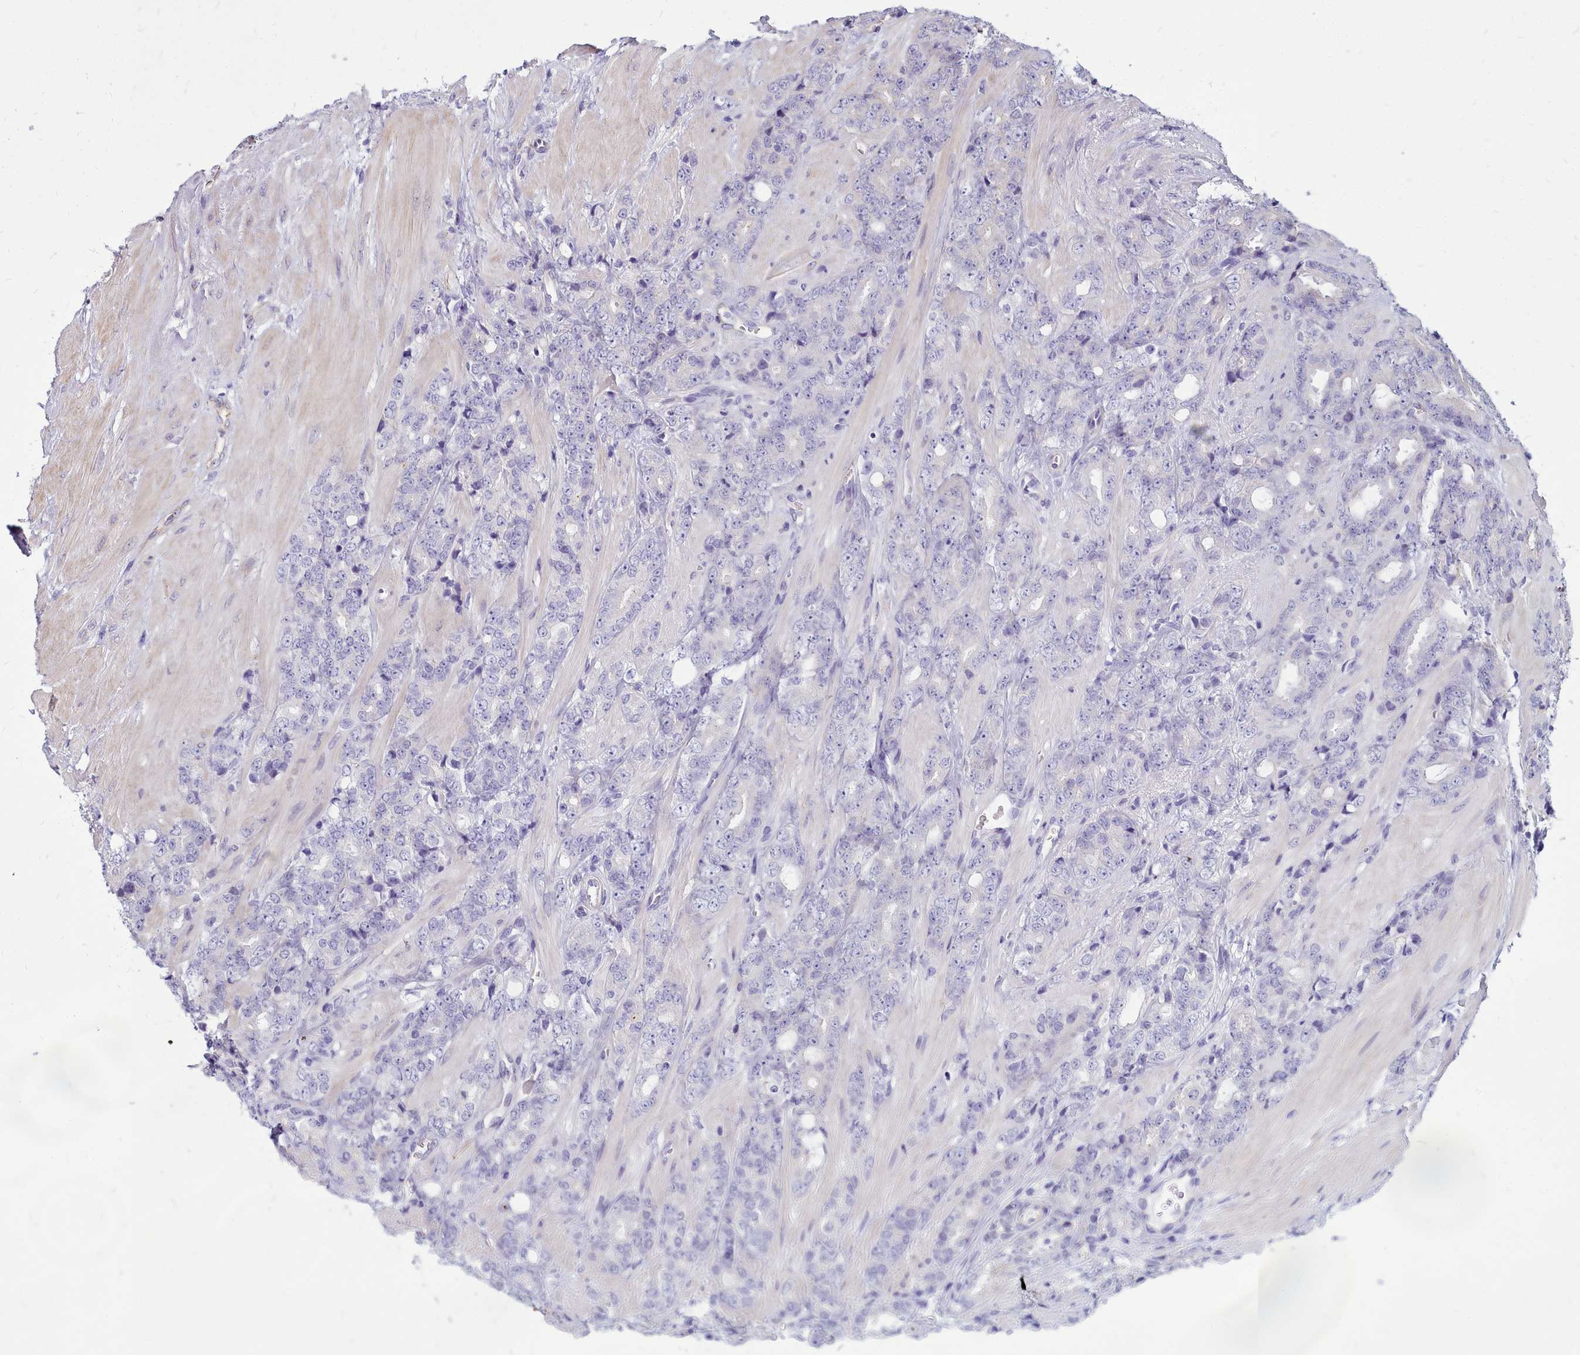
{"staining": {"intensity": "negative", "quantity": "none", "location": "none"}, "tissue": "prostate cancer", "cell_type": "Tumor cells", "image_type": "cancer", "snomed": [{"axis": "morphology", "description": "Adenocarcinoma, High grade"}, {"axis": "topography", "description": "Prostate"}], "caption": "Image shows no significant protein staining in tumor cells of high-grade adenocarcinoma (prostate). (Stains: DAB immunohistochemistry (IHC) with hematoxylin counter stain, Microscopy: brightfield microscopy at high magnification).", "gene": "TTC5", "patient": {"sex": "male", "age": 62}}